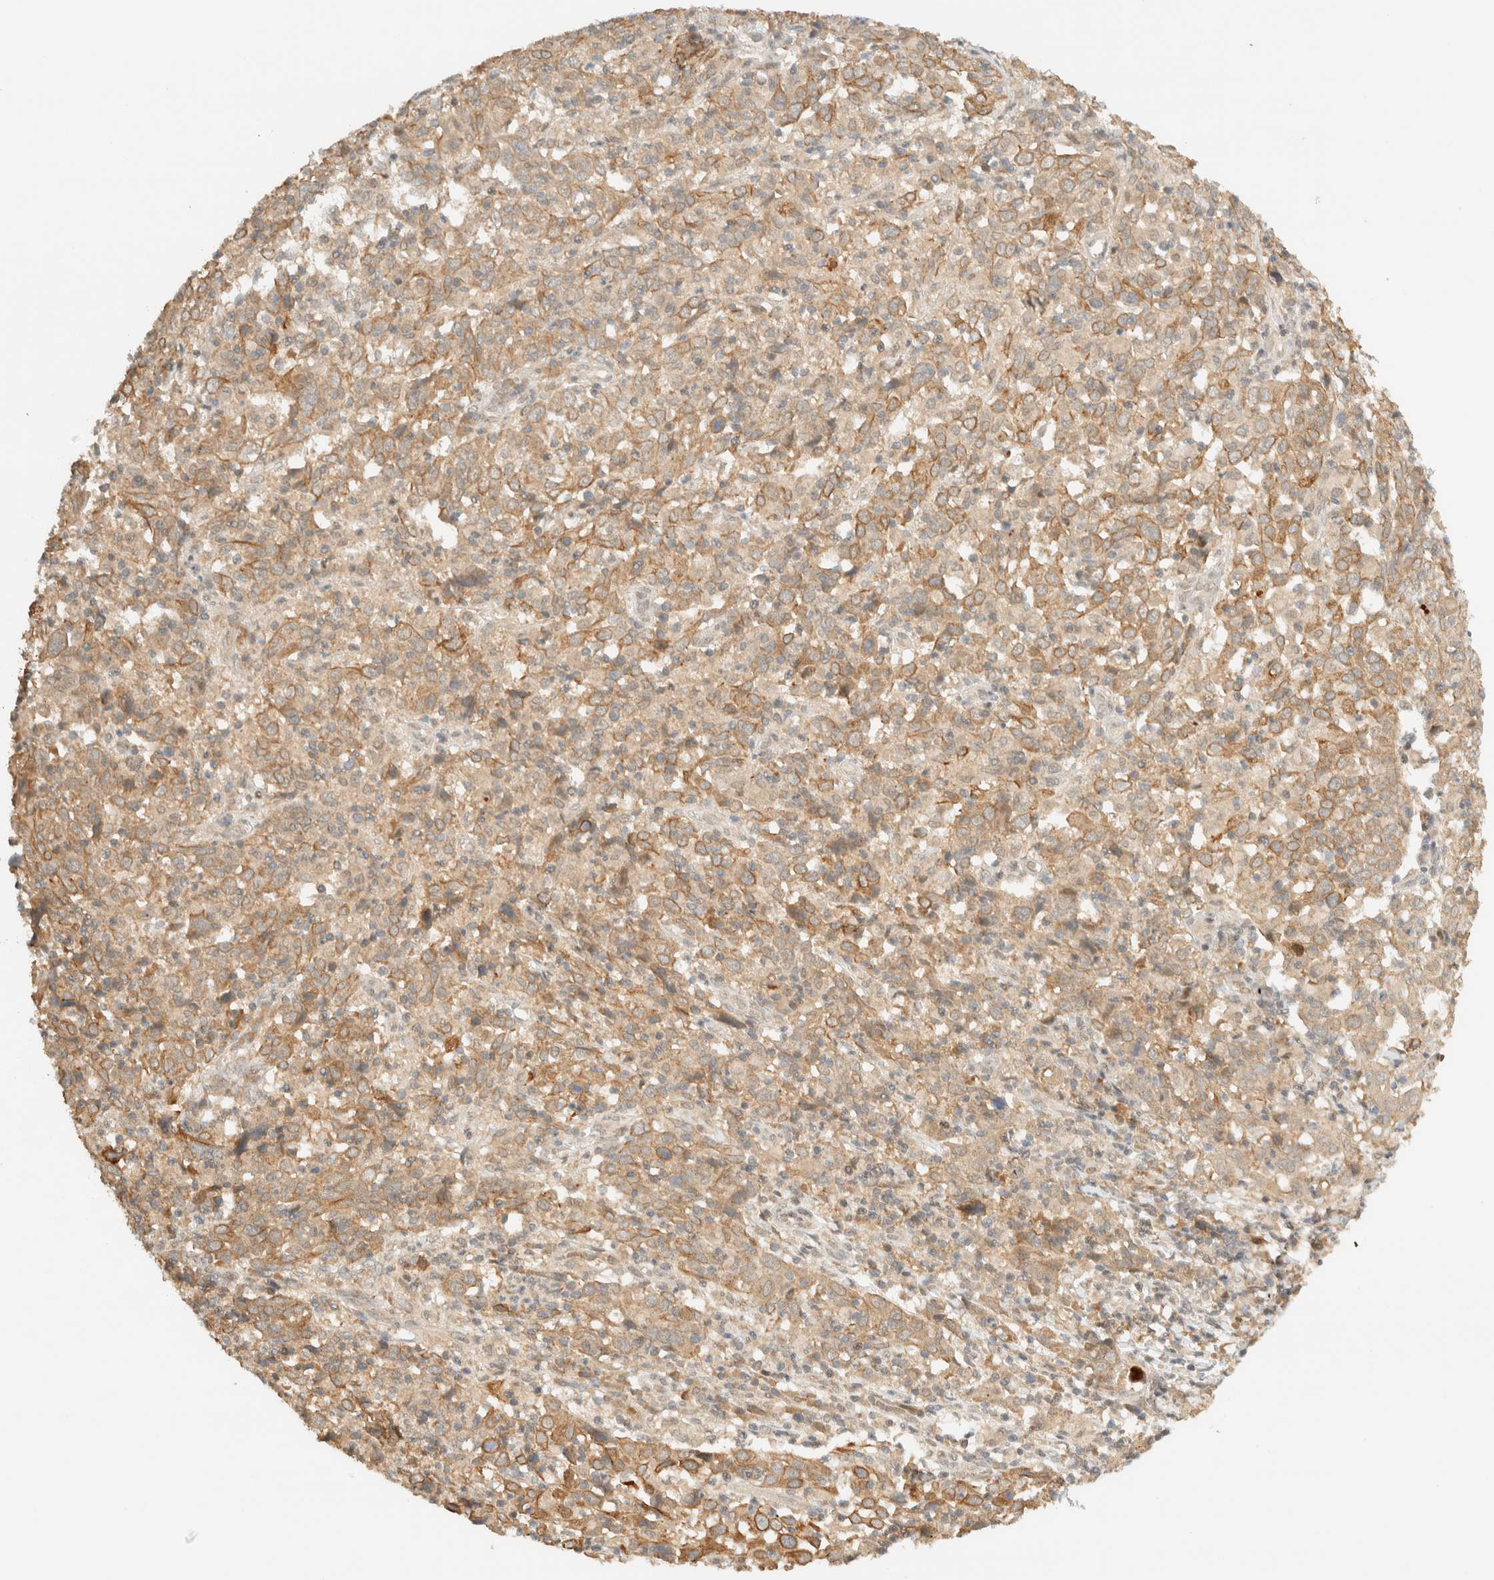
{"staining": {"intensity": "moderate", "quantity": ">75%", "location": "cytoplasmic/membranous"}, "tissue": "cervical cancer", "cell_type": "Tumor cells", "image_type": "cancer", "snomed": [{"axis": "morphology", "description": "Squamous cell carcinoma, NOS"}, {"axis": "topography", "description": "Cervix"}], "caption": "Cervical cancer stained with a brown dye exhibits moderate cytoplasmic/membranous positive expression in about >75% of tumor cells.", "gene": "ZBTB34", "patient": {"sex": "female", "age": 46}}